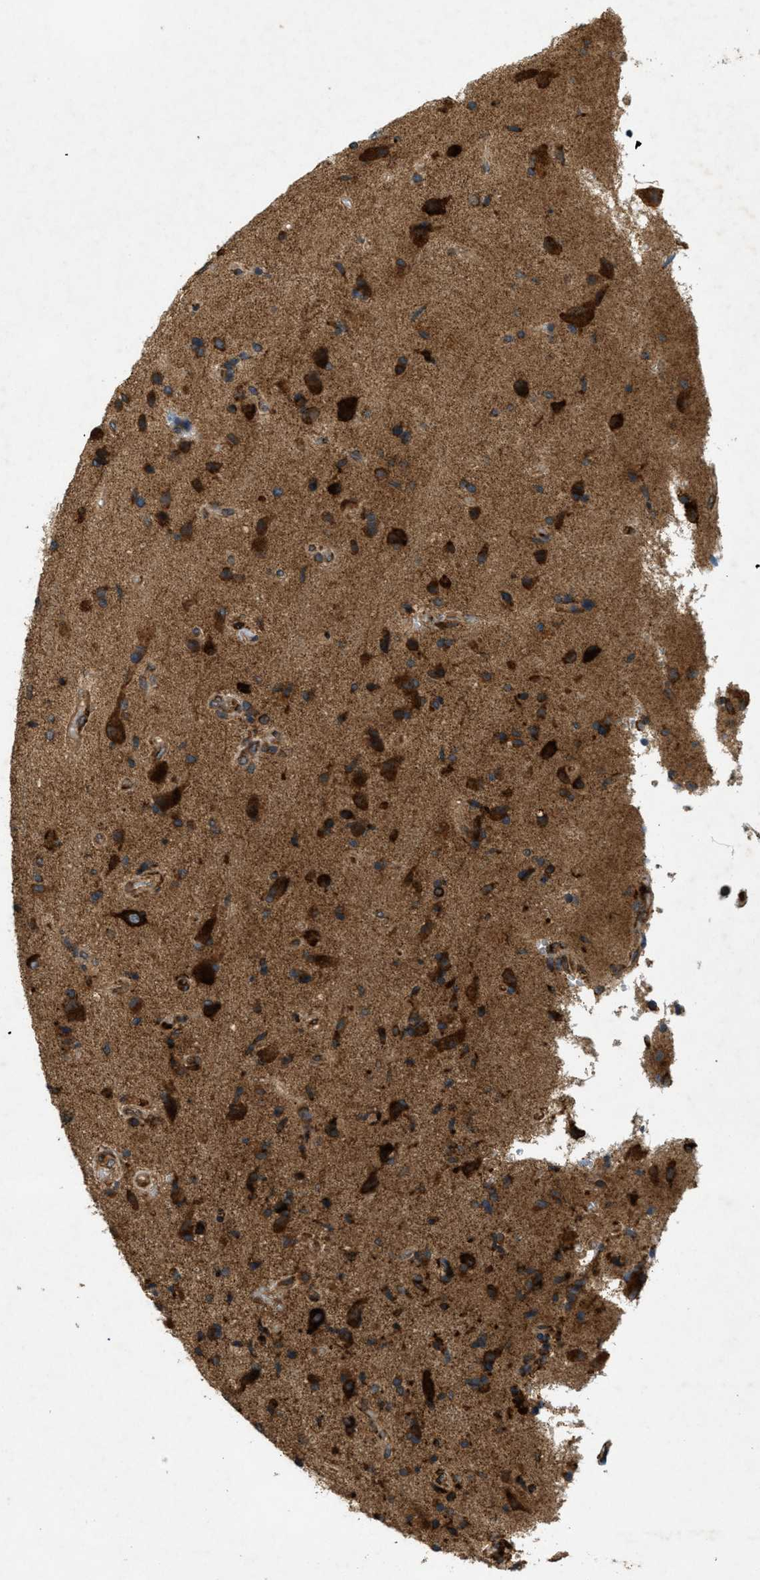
{"staining": {"intensity": "strong", "quantity": ">75%", "location": "cytoplasmic/membranous"}, "tissue": "glioma", "cell_type": "Tumor cells", "image_type": "cancer", "snomed": [{"axis": "morphology", "description": "Glioma, malignant, High grade"}, {"axis": "topography", "description": "Brain"}], "caption": "Immunohistochemical staining of malignant high-grade glioma shows strong cytoplasmic/membranous protein positivity in approximately >75% of tumor cells. Ihc stains the protein of interest in brown and the nuclei are stained blue.", "gene": "PCDH18", "patient": {"sex": "male", "age": 72}}